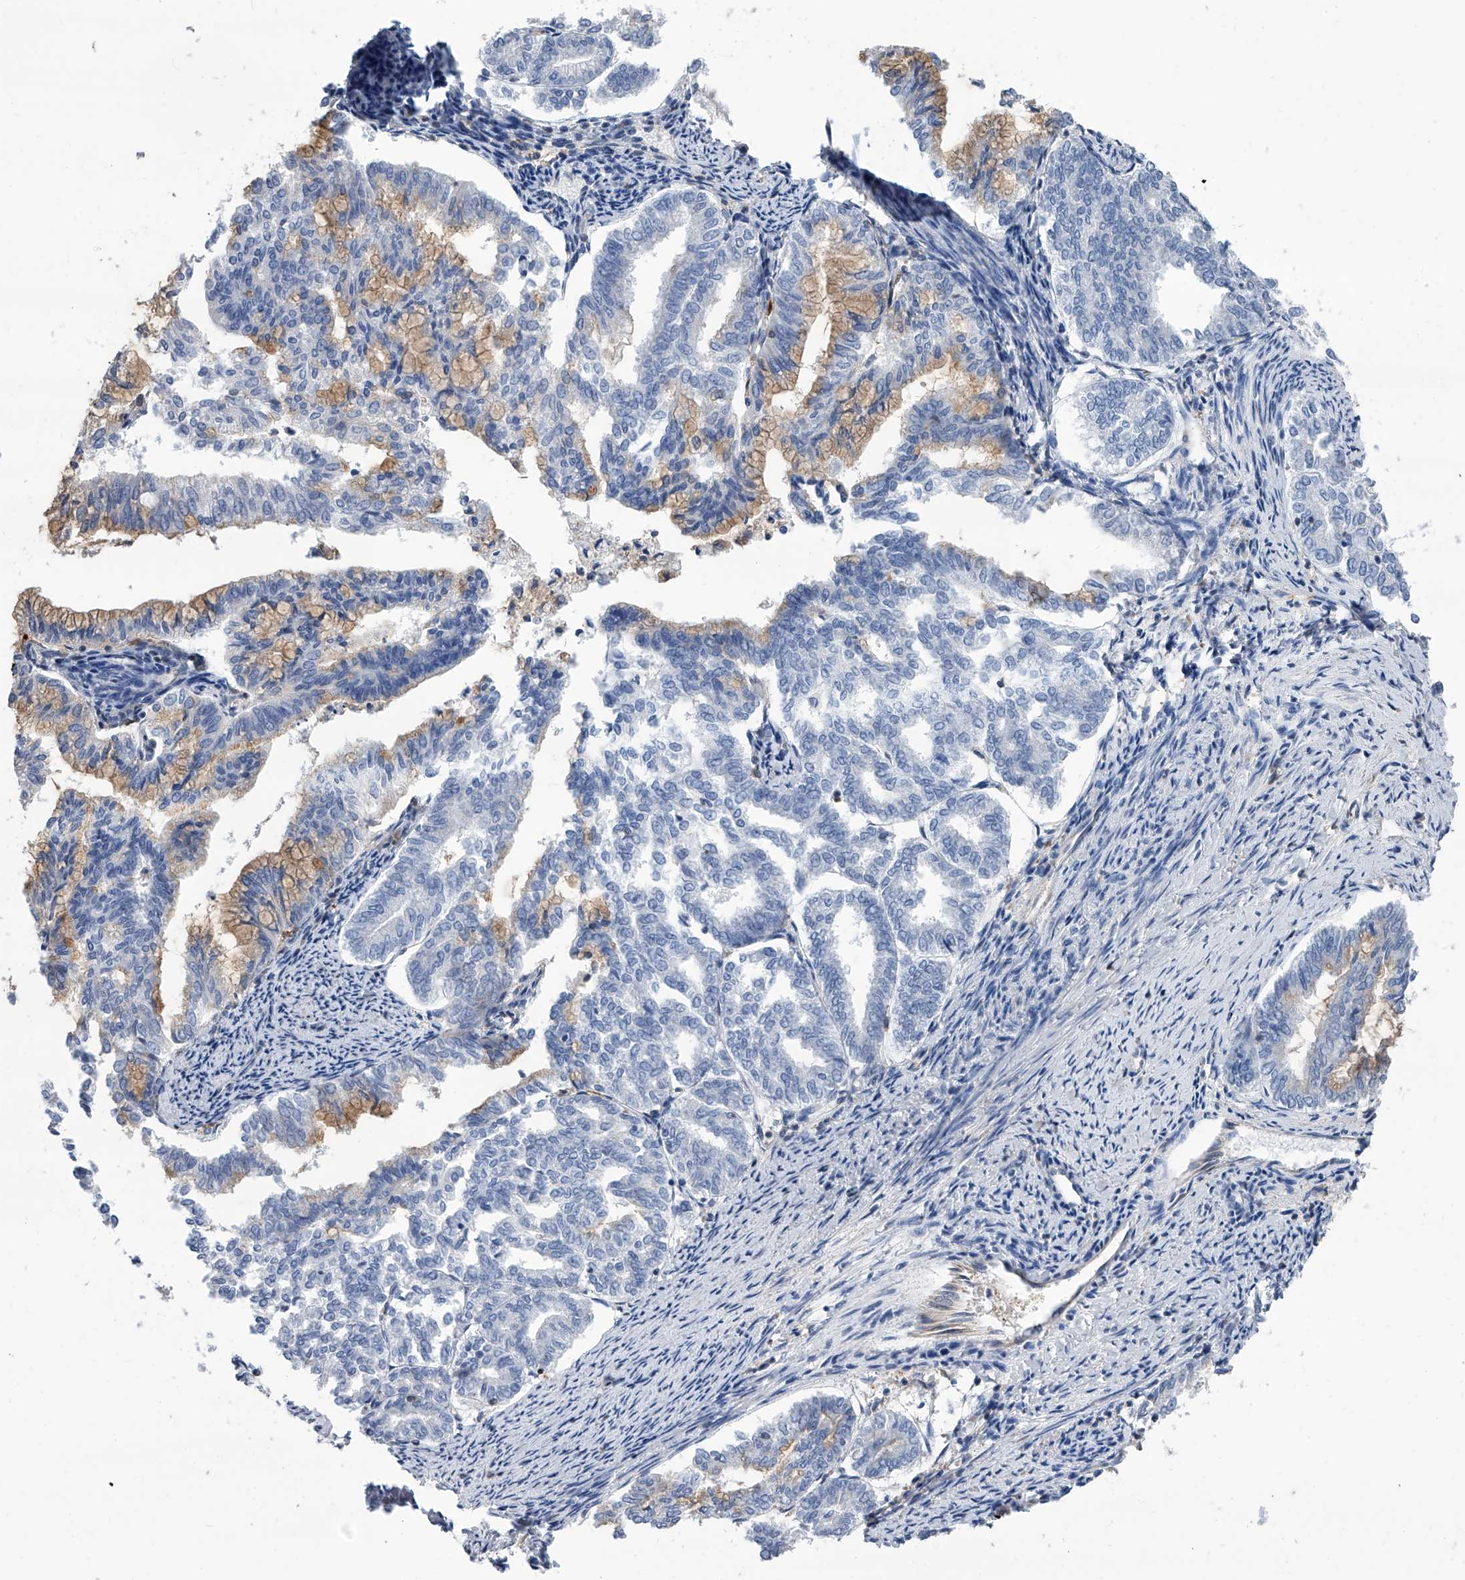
{"staining": {"intensity": "moderate", "quantity": "<25%", "location": "cytoplasmic/membranous"}, "tissue": "endometrial cancer", "cell_type": "Tumor cells", "image_type": "cancer", "snomed": [{"axis": "morphology", "description": "Adenocarcinoma, NOS"}, {"axis": "topography", "description": "Endometrium"}], "caption": "Moderate cytoplasmic/membranous expression is identified in approximately <25% of tumor cells in endometrial cancer (adenocarcinoma). (DAB IHC with brightfield microscopy, high magnification).", "gene": "SERPINB9", "patient": {"sex": "female", "age": 79}}